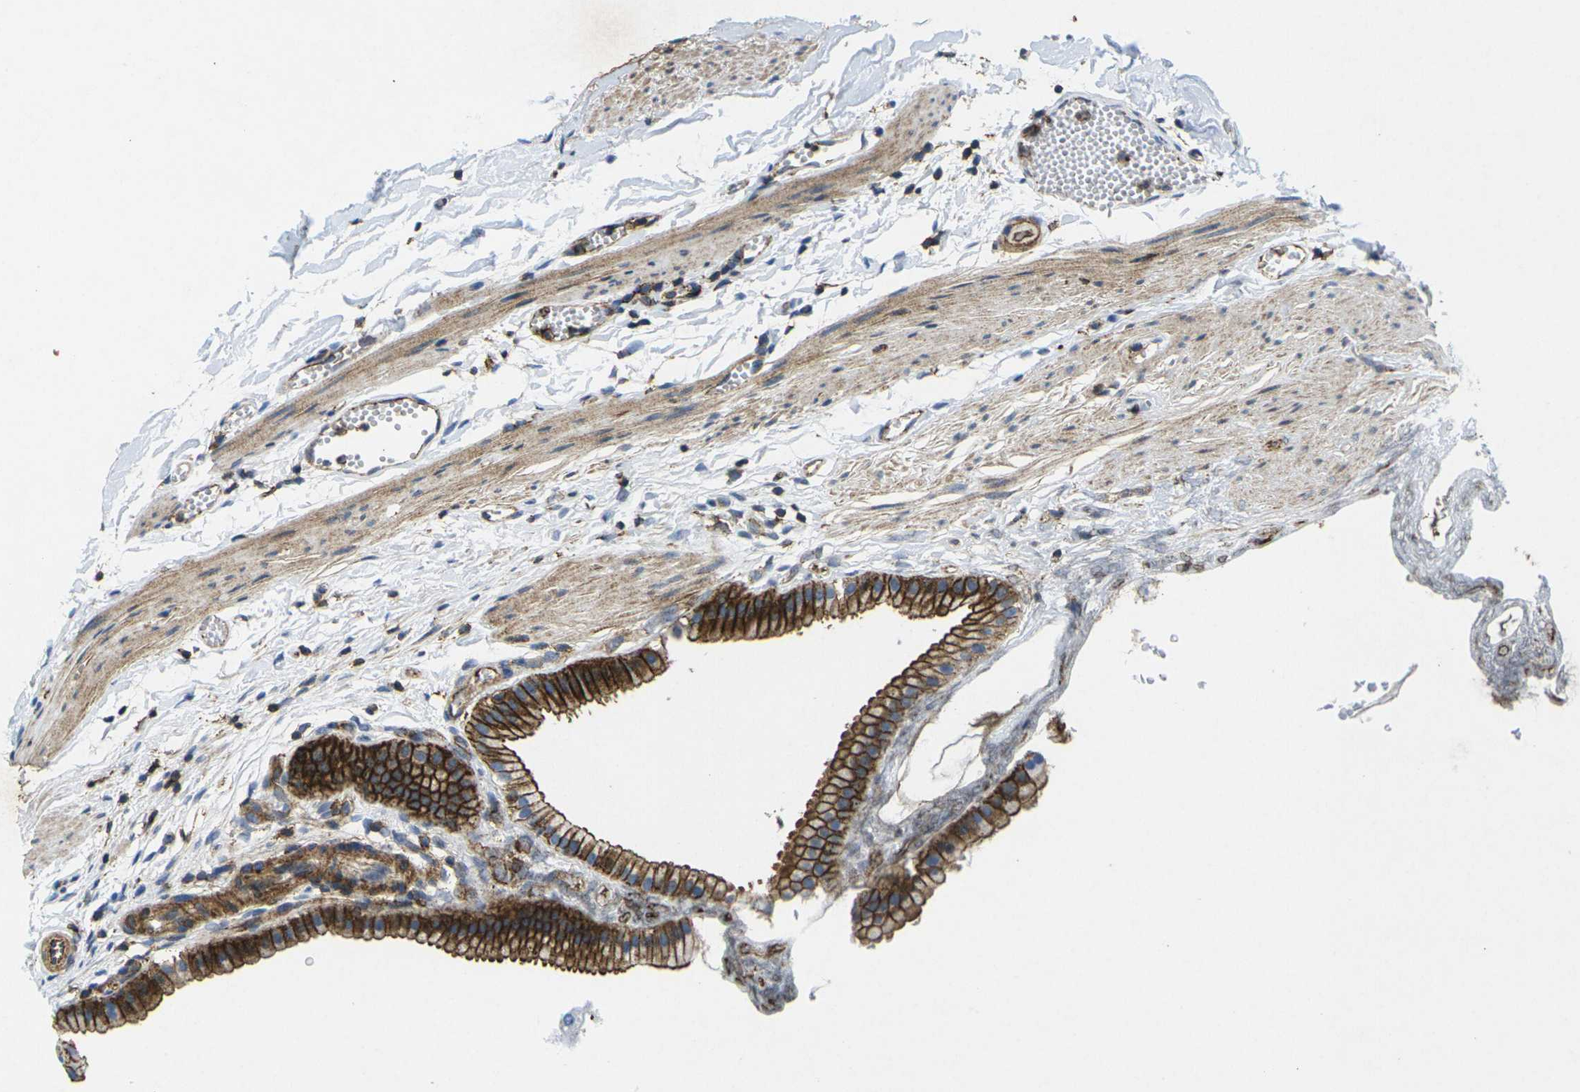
{"staining": {"intensity": "strong", "quantity": ">75%", "location": "cytoplasmic/membranous"}, "tissue": "gallbladder", "cell_type": "Glandular cells", "image_type": "normal", "snomed": [{"axis": "morphology", "description": "Normal tissue, NOS"}, {"axis": "topography", "description": "Gallbladder"}], "caption": "Immunohistochemistry (IHC) of benign human gallbladder shows high levels of strong cytoplasmic/membranous expression in about >75% of glandular cells. (DAB IHC with brightfield microscopy, high magnification).", "gene": "IQGAP1", "patient": {"sex": "female", "age": 64}}